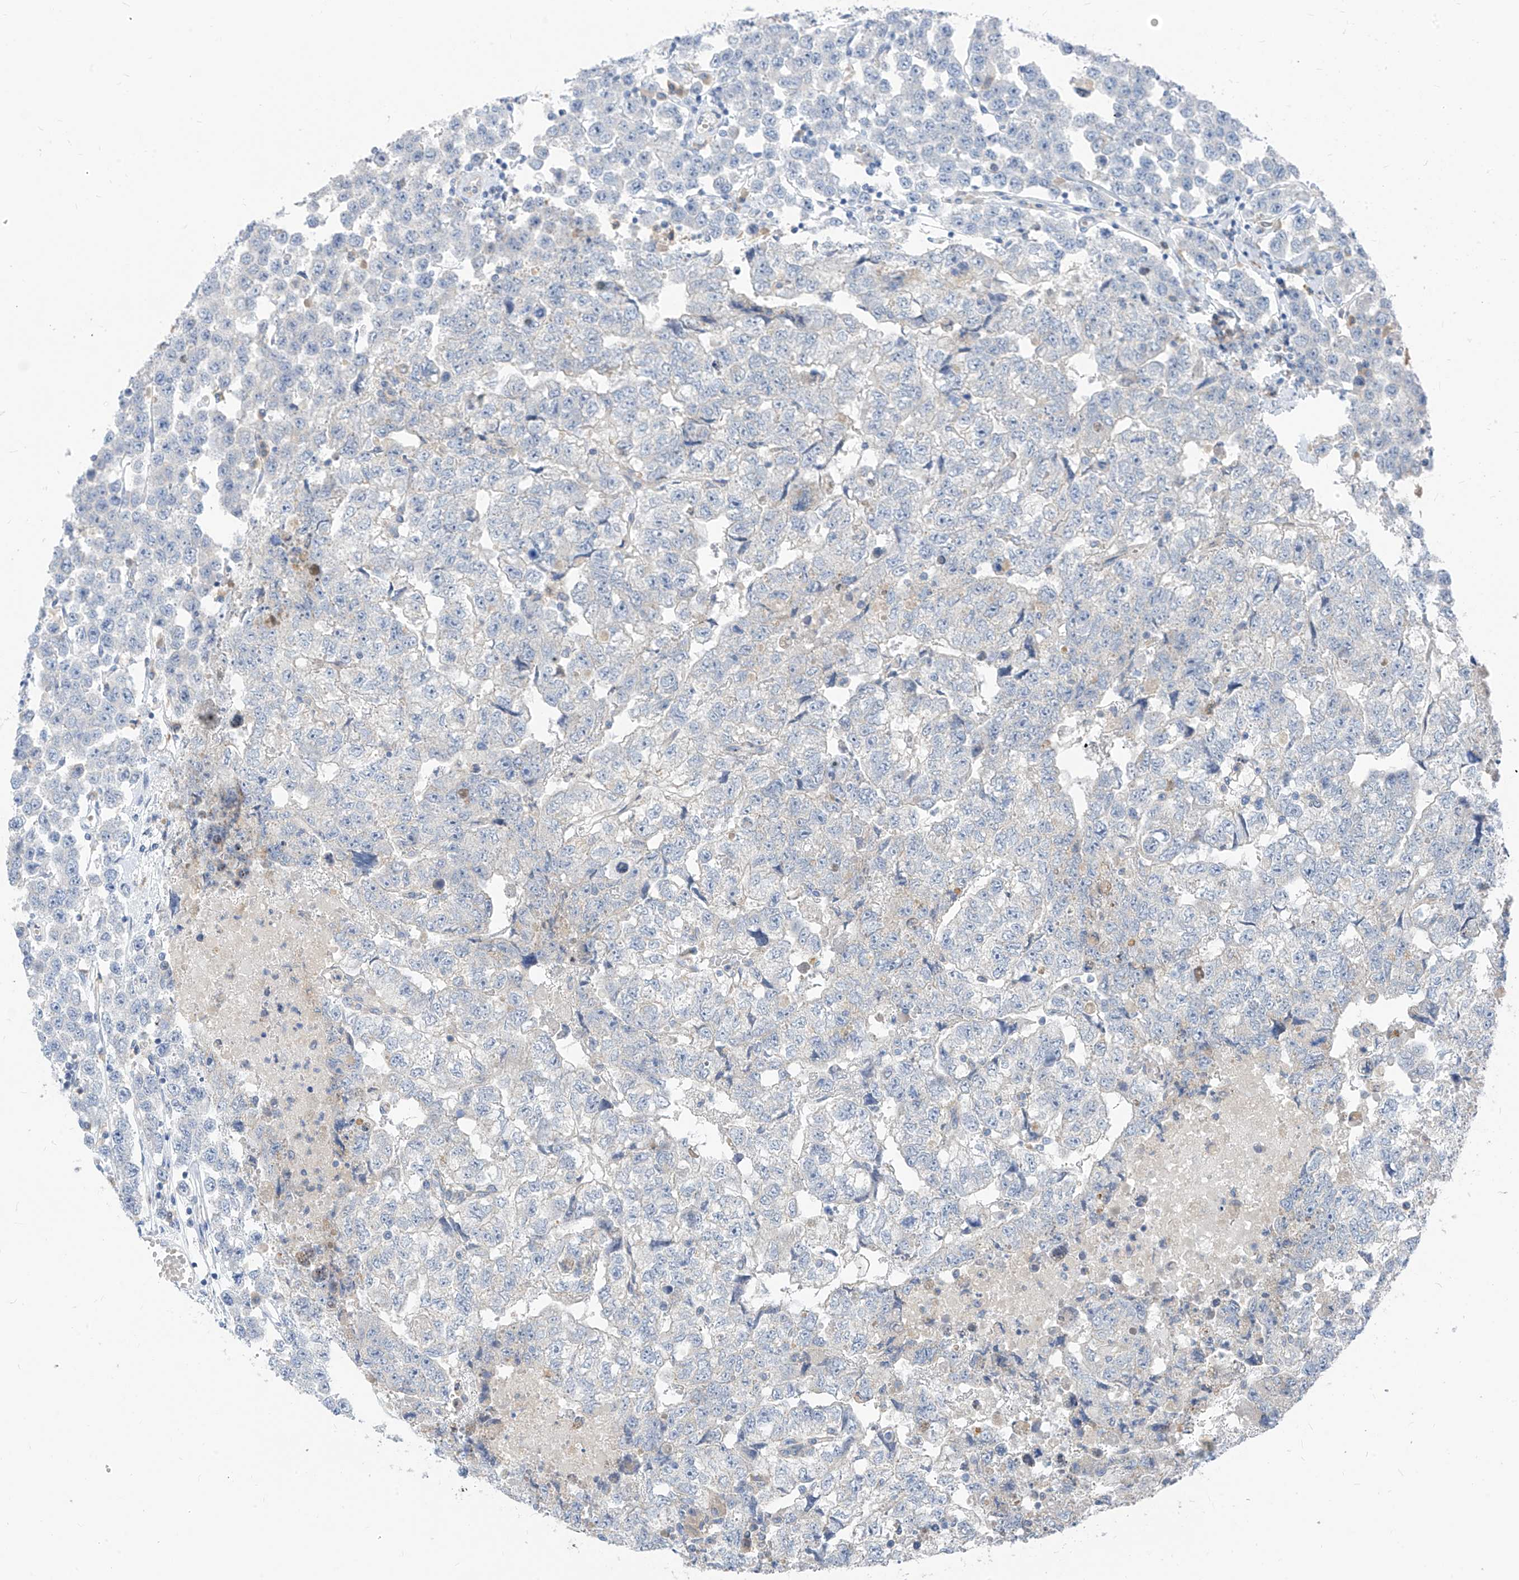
{"staining": {"intensity": "negative", "quantity": "none", "location": "none"}, "tissue": "testis cancer", "cell_type": "Tumor cells", "image_type": "cancer", "snomed": [{"axis": "morphology", "description": "Carcinoma, Embryonal, NOS"}, {"axis": "topography", "description": "Testis"}], "caption": "DAB (3,3'-diaminobenzidine) immunohistochemical staining of testis cancer (embryonal carcinoma) reveals no significant staining in tumor cells. (DAB IHC visualized using brightfield microscopy, high magnification).", "gene": "LDAH", "patient": {"sex": "male", "age": 36}}